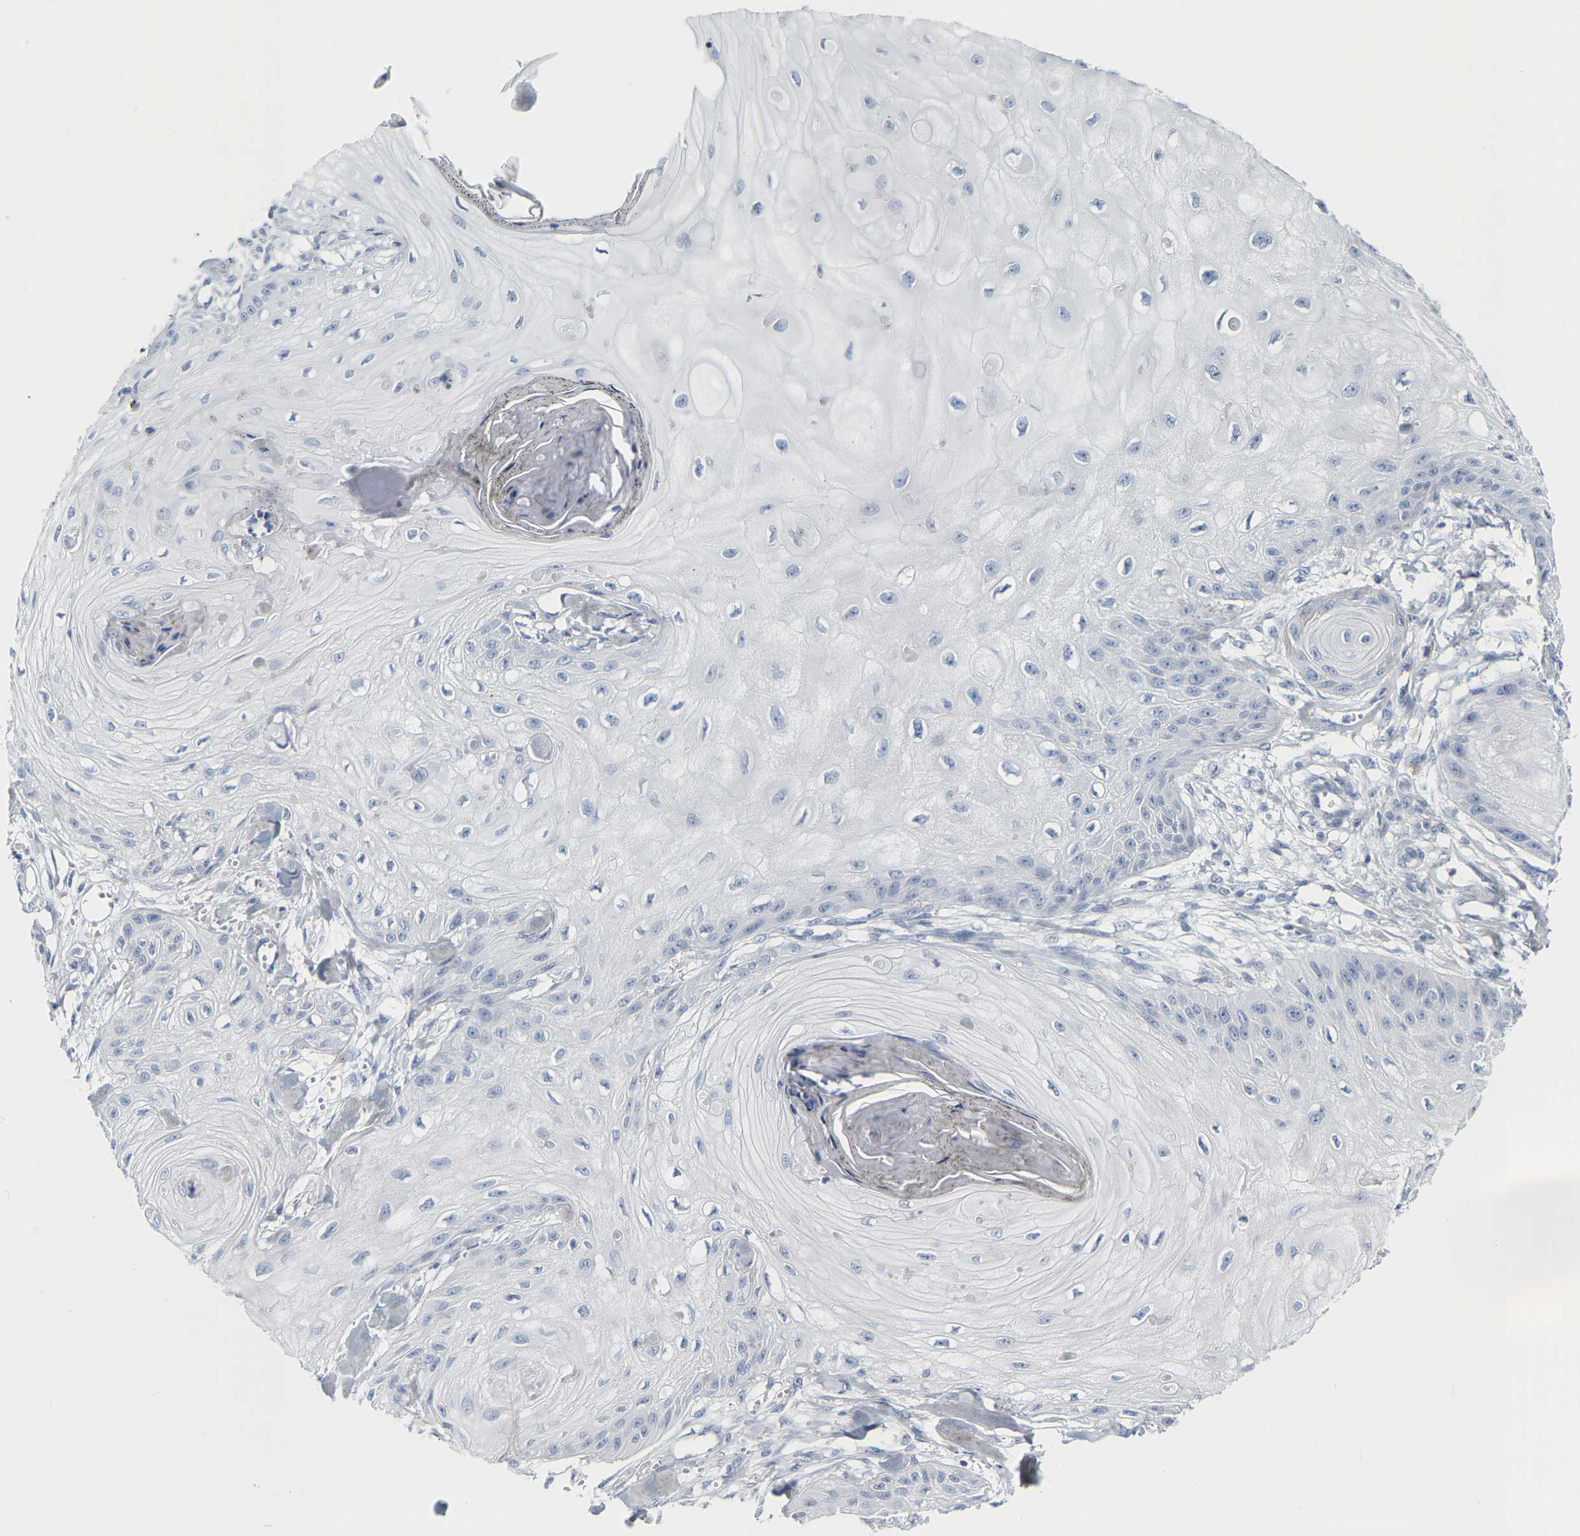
{"staining": {"intensity": "negative", "quantity": "none", "location": "none"}, "tissue": "skin cancer", "cell_type": "Tumor cells", "image_type": "cancer", "snomed": [{"axis": "morphology", "description": "Squamous cell carcinoma, NOS"}, {"axis": "topography", "description": "Skin"}], "caption": "The photomicrograph demonstrates no significant staining in tumor cells of squamous cell carcinoma (skin). (Brightfield microscopy of DAB (3,3'-diaminobenzidine) immunohistochemistry (IHC) at high magnification).", "gene": "GNAS", "patient": {"sex": "male", "age": 74}}